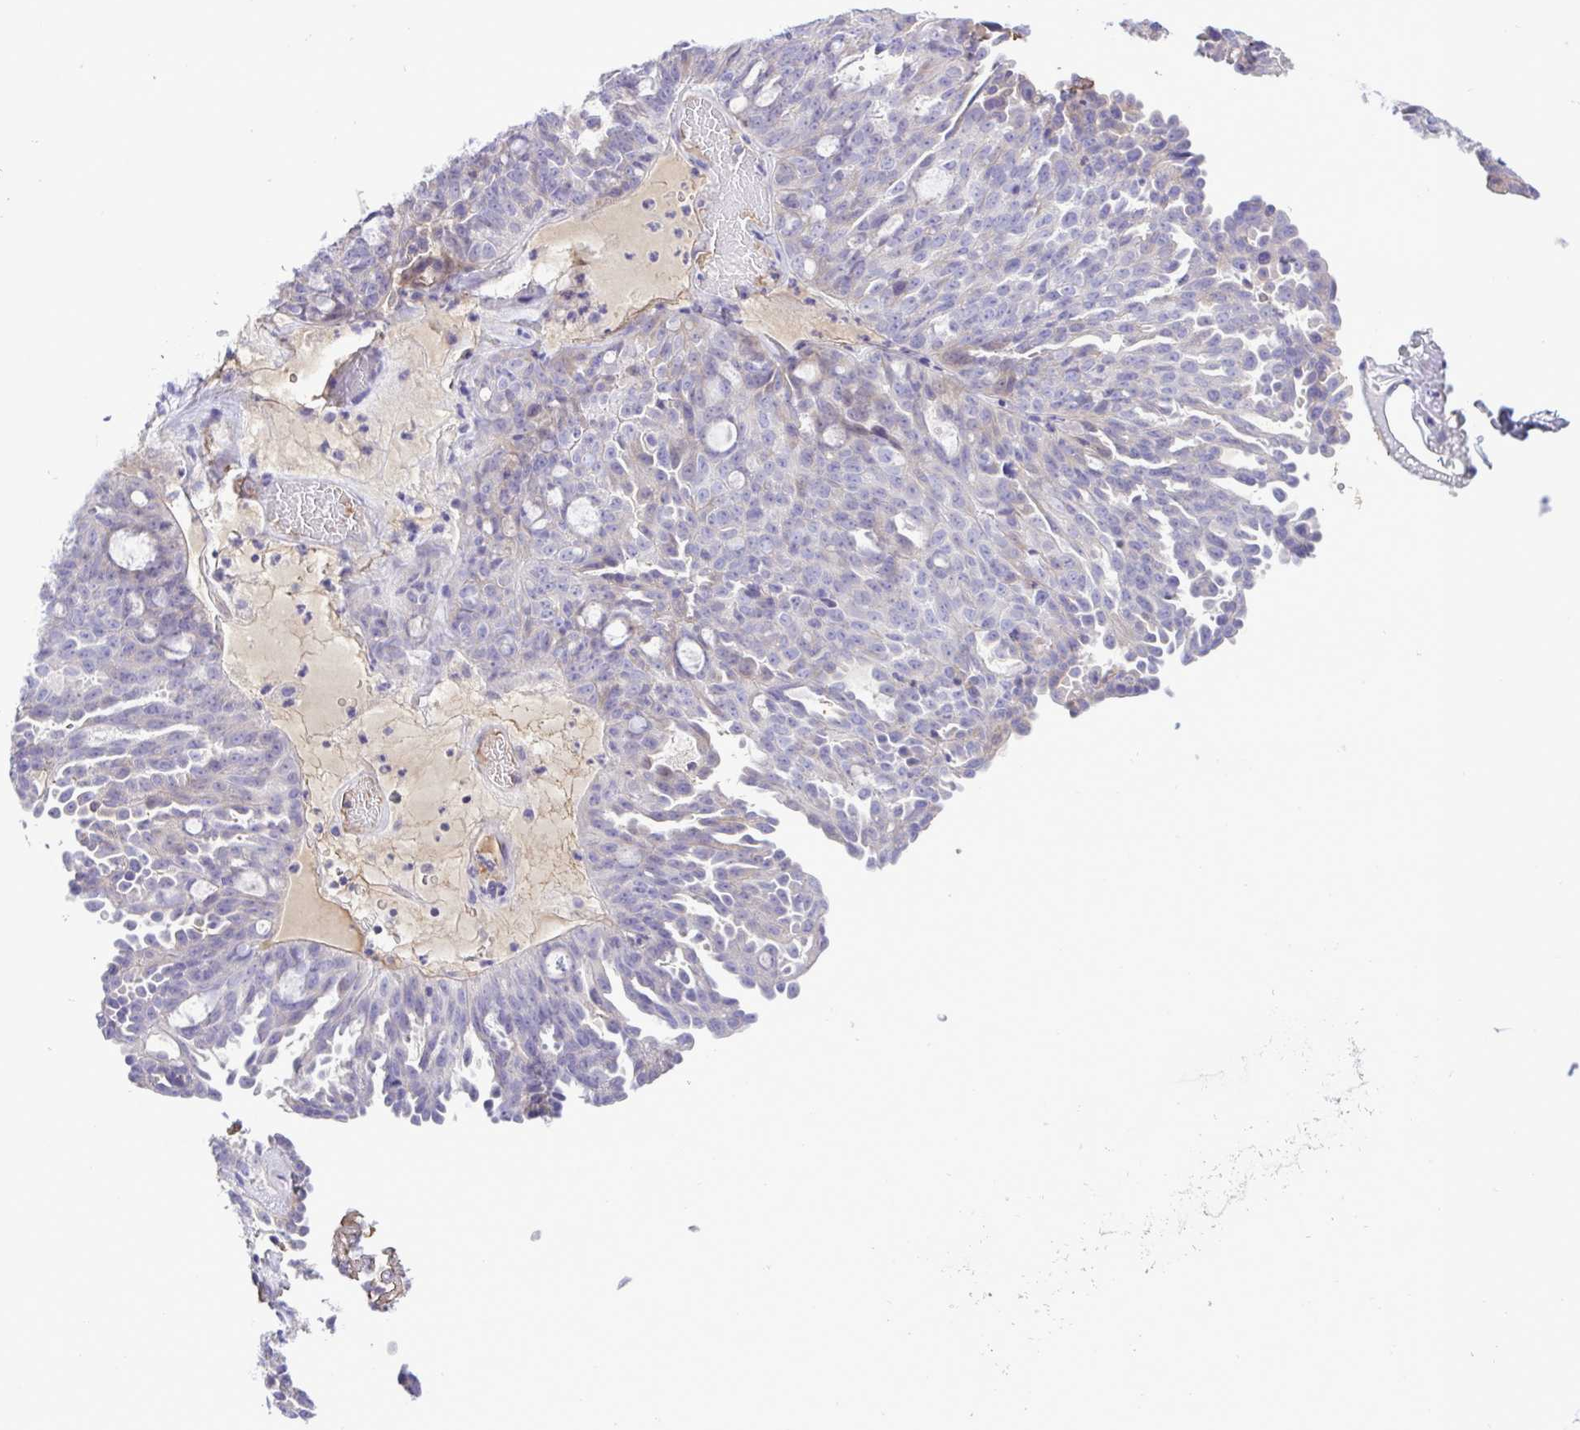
{"staining": {"intensity": "negative", "quantity": "none", "location": "none"}, "tissue": "ovarian cancer", "cell_type": "Tumor cells", "image_type": "cancer", "snomed": [{"axis": "morphology", "description": "Cystadenocarcinoma, serous, NOS"}, {"axis": "topography", "description": "Ovary"}], "caption": "DAB immunohistochemical staining of human serous cystadenocarcinoma (ovarian) displays no significant staining in tumor cells.", "gene": "GABBR2", "patient": {"sex": "female", "age": 71}}